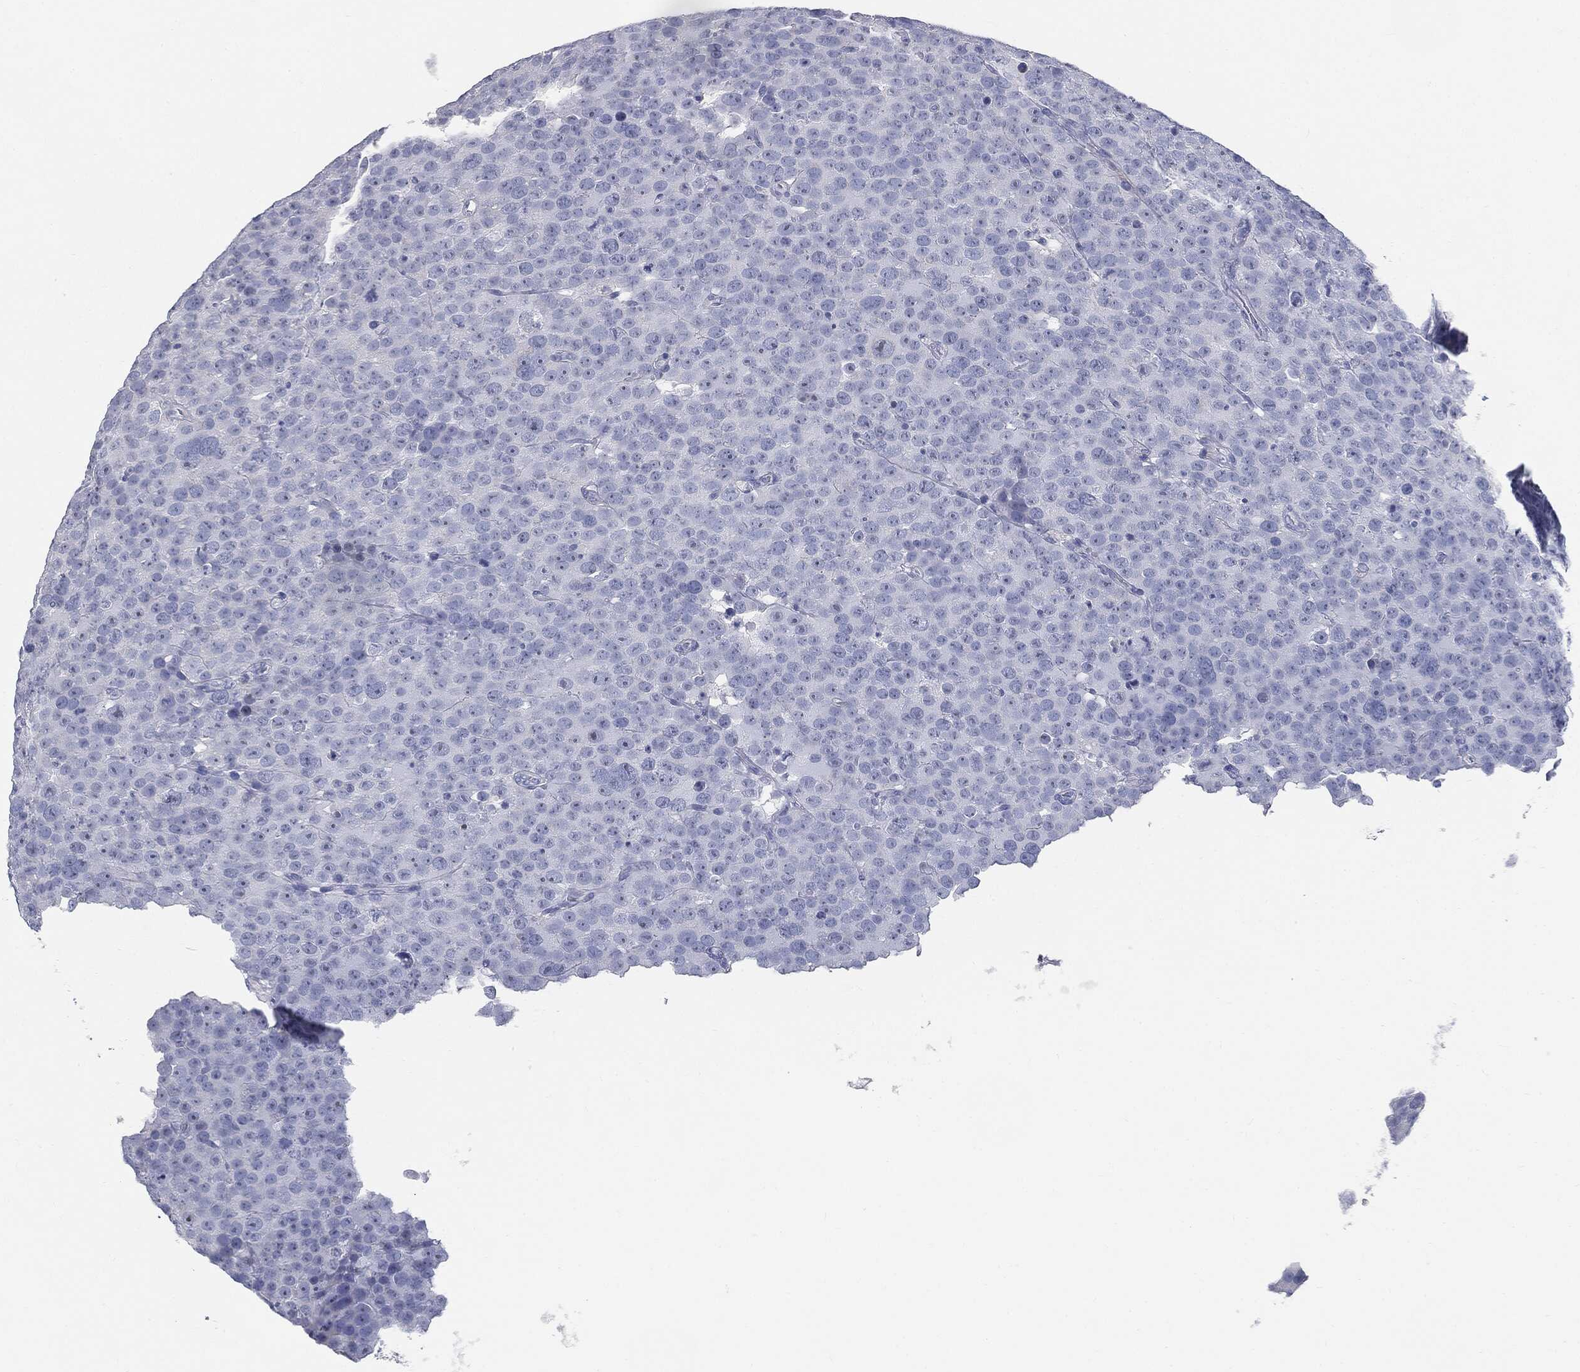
{"staining": {"intensity": "negative", "quantity": "none", "location": "none"}, "tissue": "testis cancer", "cell_type": "Tumor cells", "image_type": "cancer", "snomed": [{"axis": "morphology", "description": "Seminoma, NOS"}, {"axis": "topography", "description": "Testis"}], "caption": "Testis cancer was stained to show a protein in brown. There is no significant staining in tumor cells. Nuclei are stained in blue.", "gene": "CUZD1", "patient": {"sex": "male", "age": 71}}